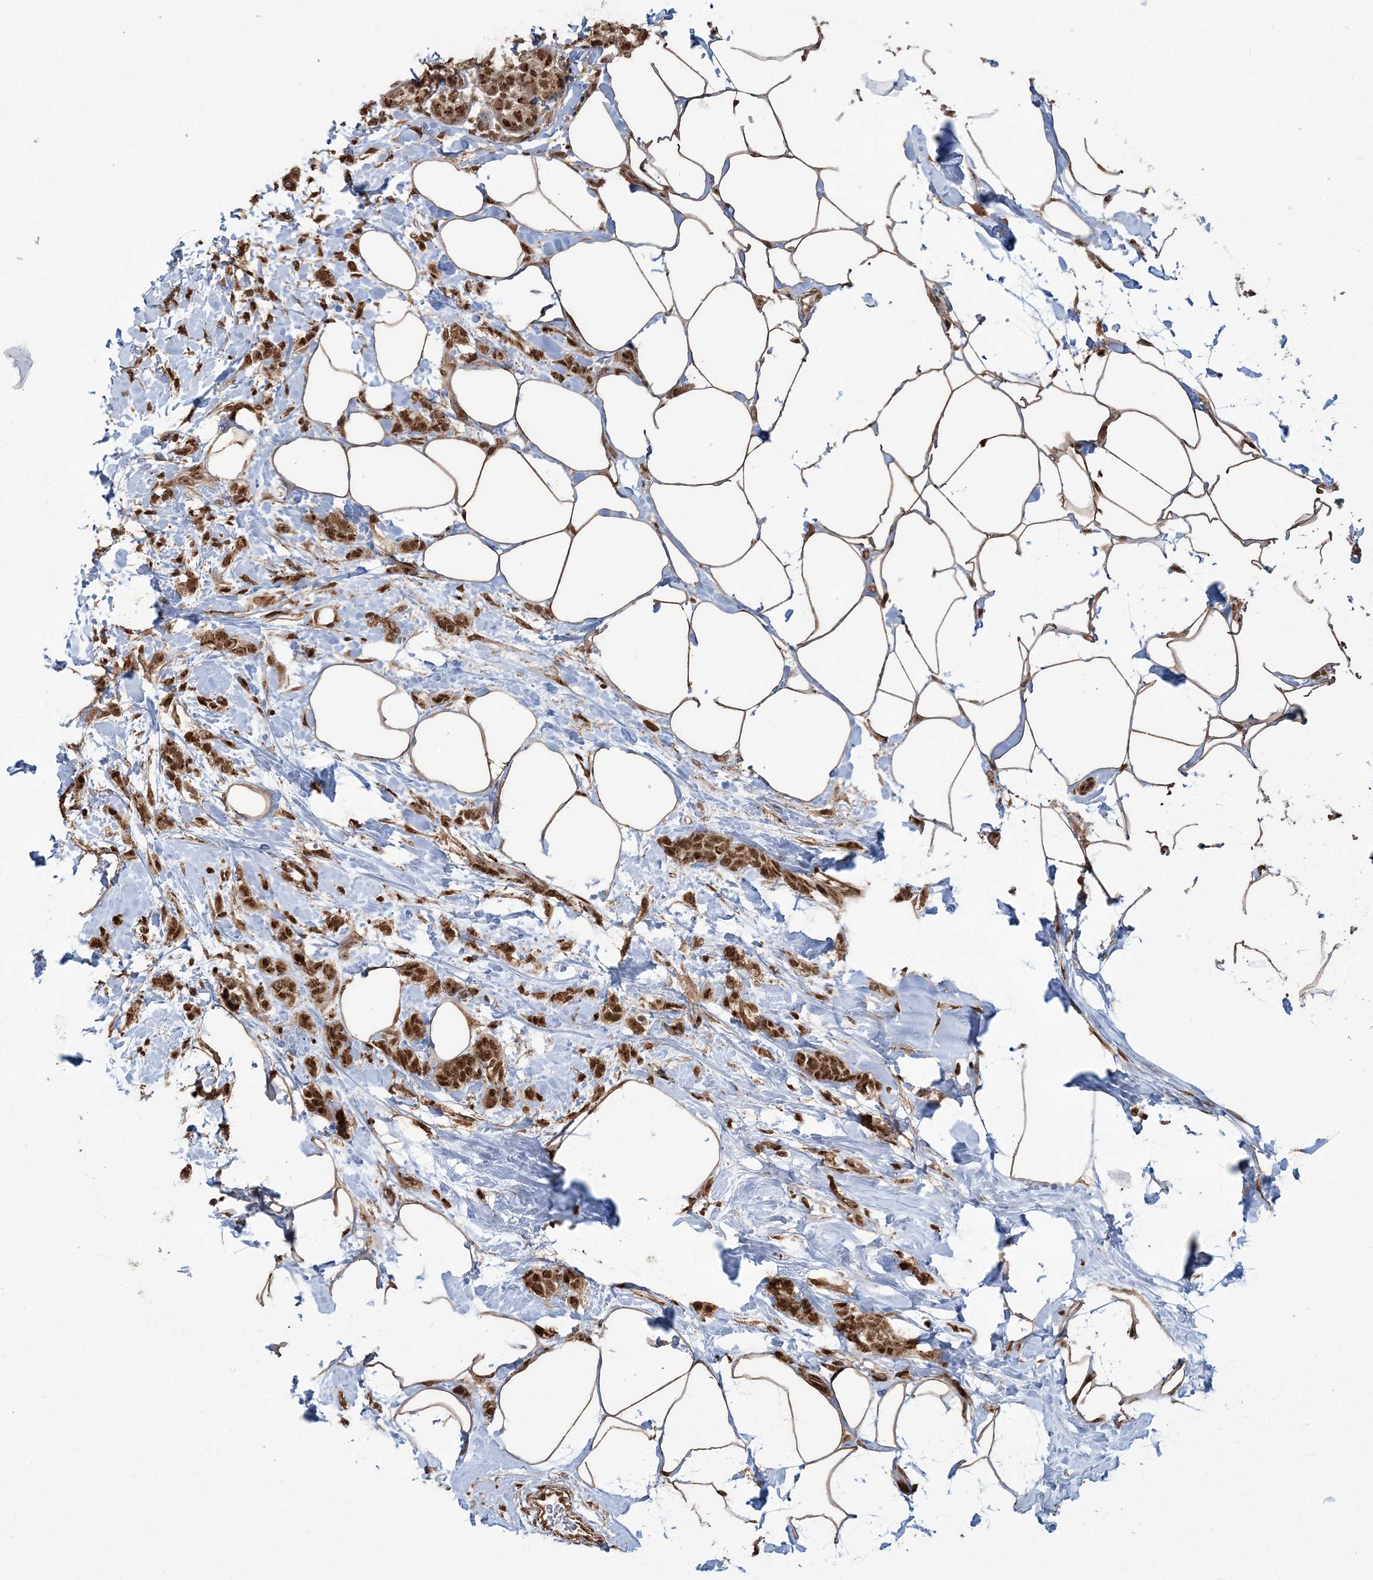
{"staining": {"intensity": "strong", "quantity": ">75%", "location": "cytoplasmic/membranous,nuclear"}, "tissue": "breast cancer", "cell_type": "Tumor cells", "image_type": "cancer", "snomed": [{"axis": "morphology", "description": "Lobular carcinoma, in situ"}, {"axis": "morphology", "description": "Lobular carcinoma"}, {"axis": "topography", "description": "Breast"}], "caption": "Protein positivity by immunohistochemistry (IHC) displays strong cytoplasmic/membranous and nuclear staining in about >75% of tumor cells in breast cancer (lobular carcinoma). (DAB (3,3'-diaminobenzidine) = brown stain, brightfield microscopy at high magnification).", "gene": "ZNF839", "patient": {"sex": "female", "age": 41}}